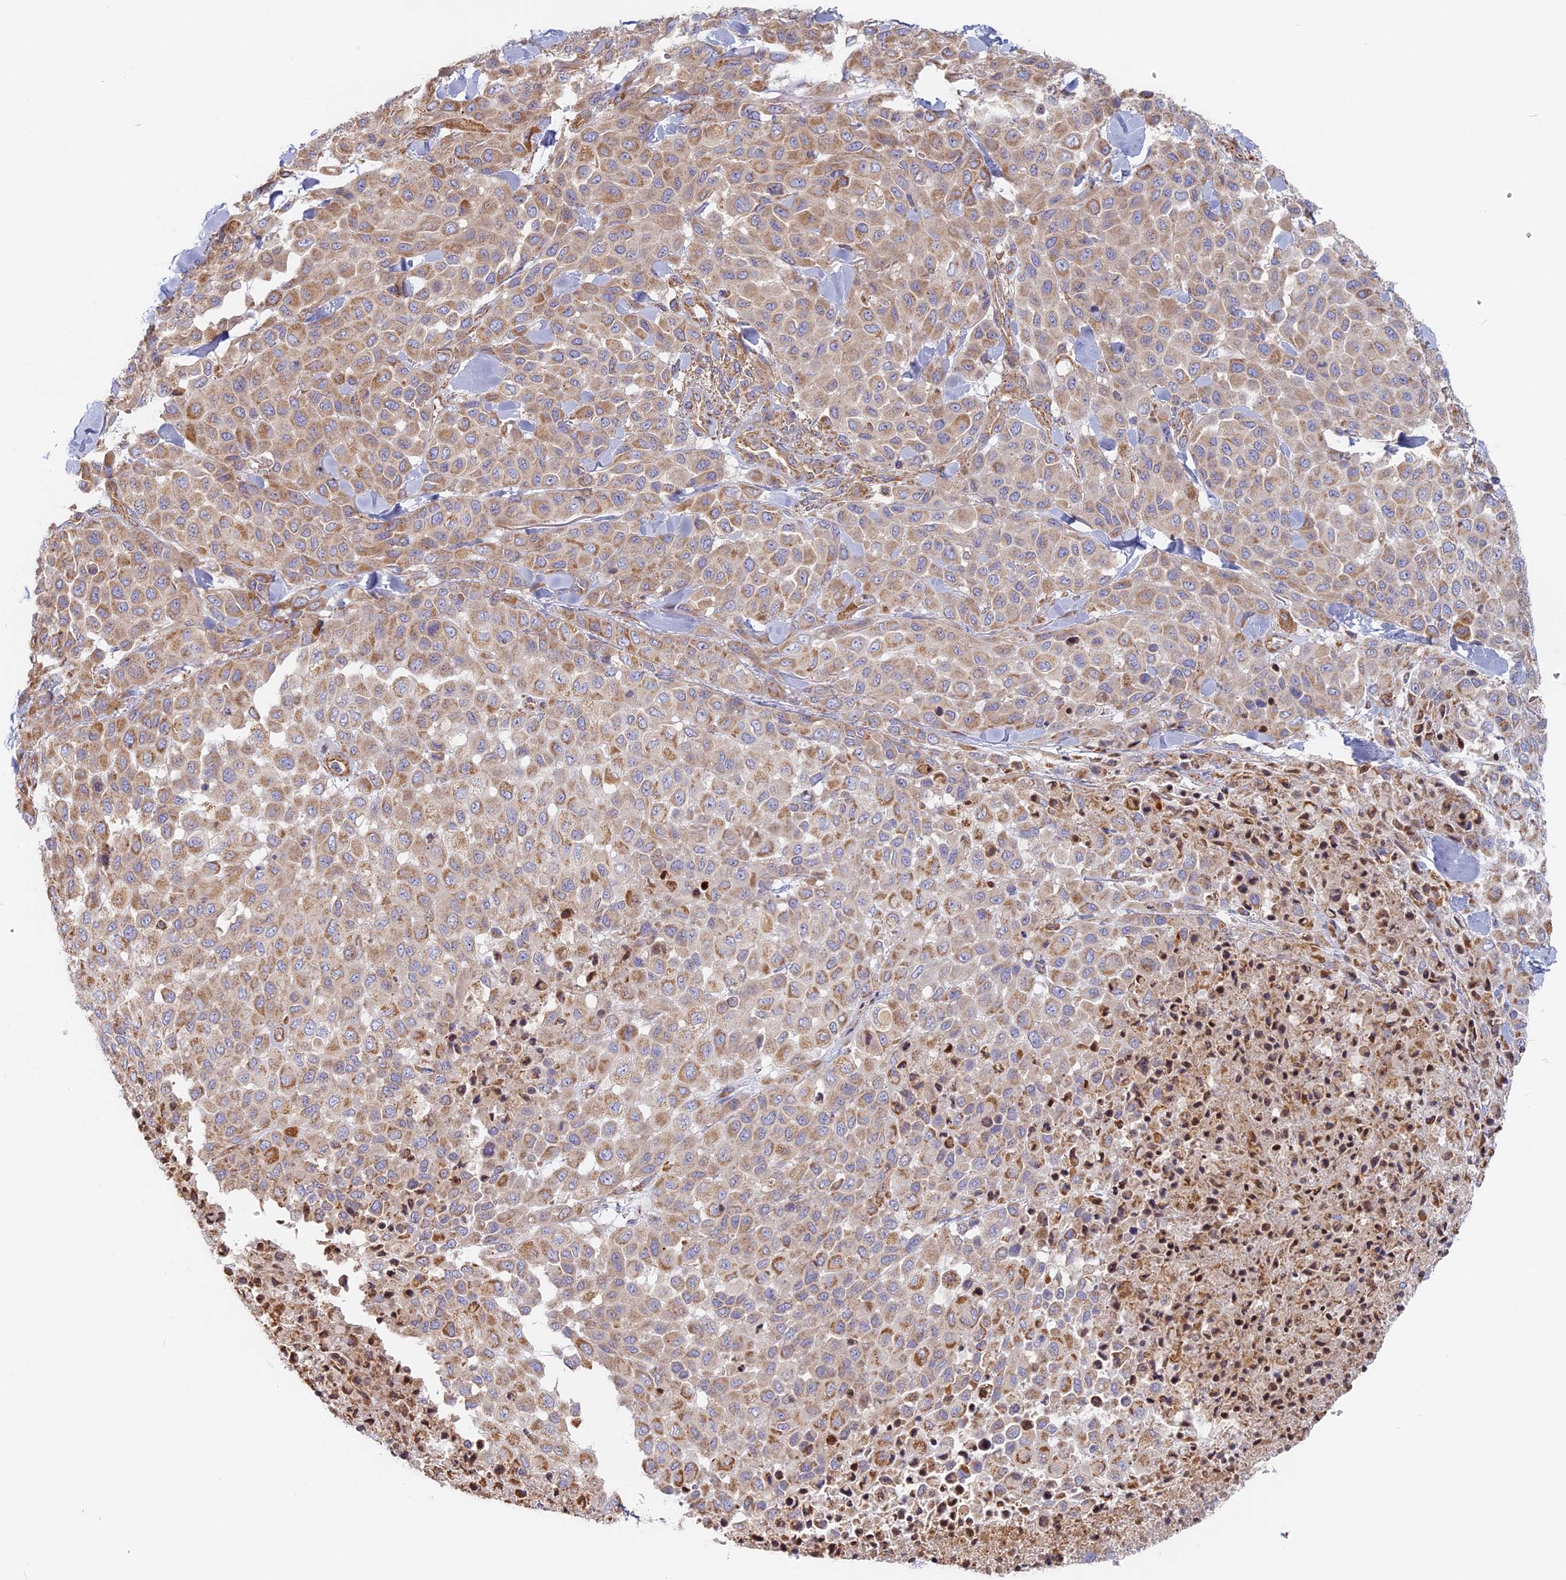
{"staining": {"intensity": "moderate", "quantity": "25%-75%", "location": "cytoplasmic/membranous"}, "tissue": "melanoma", "cell_type": "Tumor cells", "image_type": "cancer", "snomed": [{"axis": "morphology", "description": "Malignant melanoma, Metastatic site"}, {"axis": "topography", "description": "Skin"}], "caption": "There is medium levels of moderate cytoplasmic/membranous staining in tumor cells of malignant melanoma (metastatic site), as demonstrated by immunohistochemical staining (brown color).", "gene": "DDA1", "patient": {"sex": "female", "age": 81}}